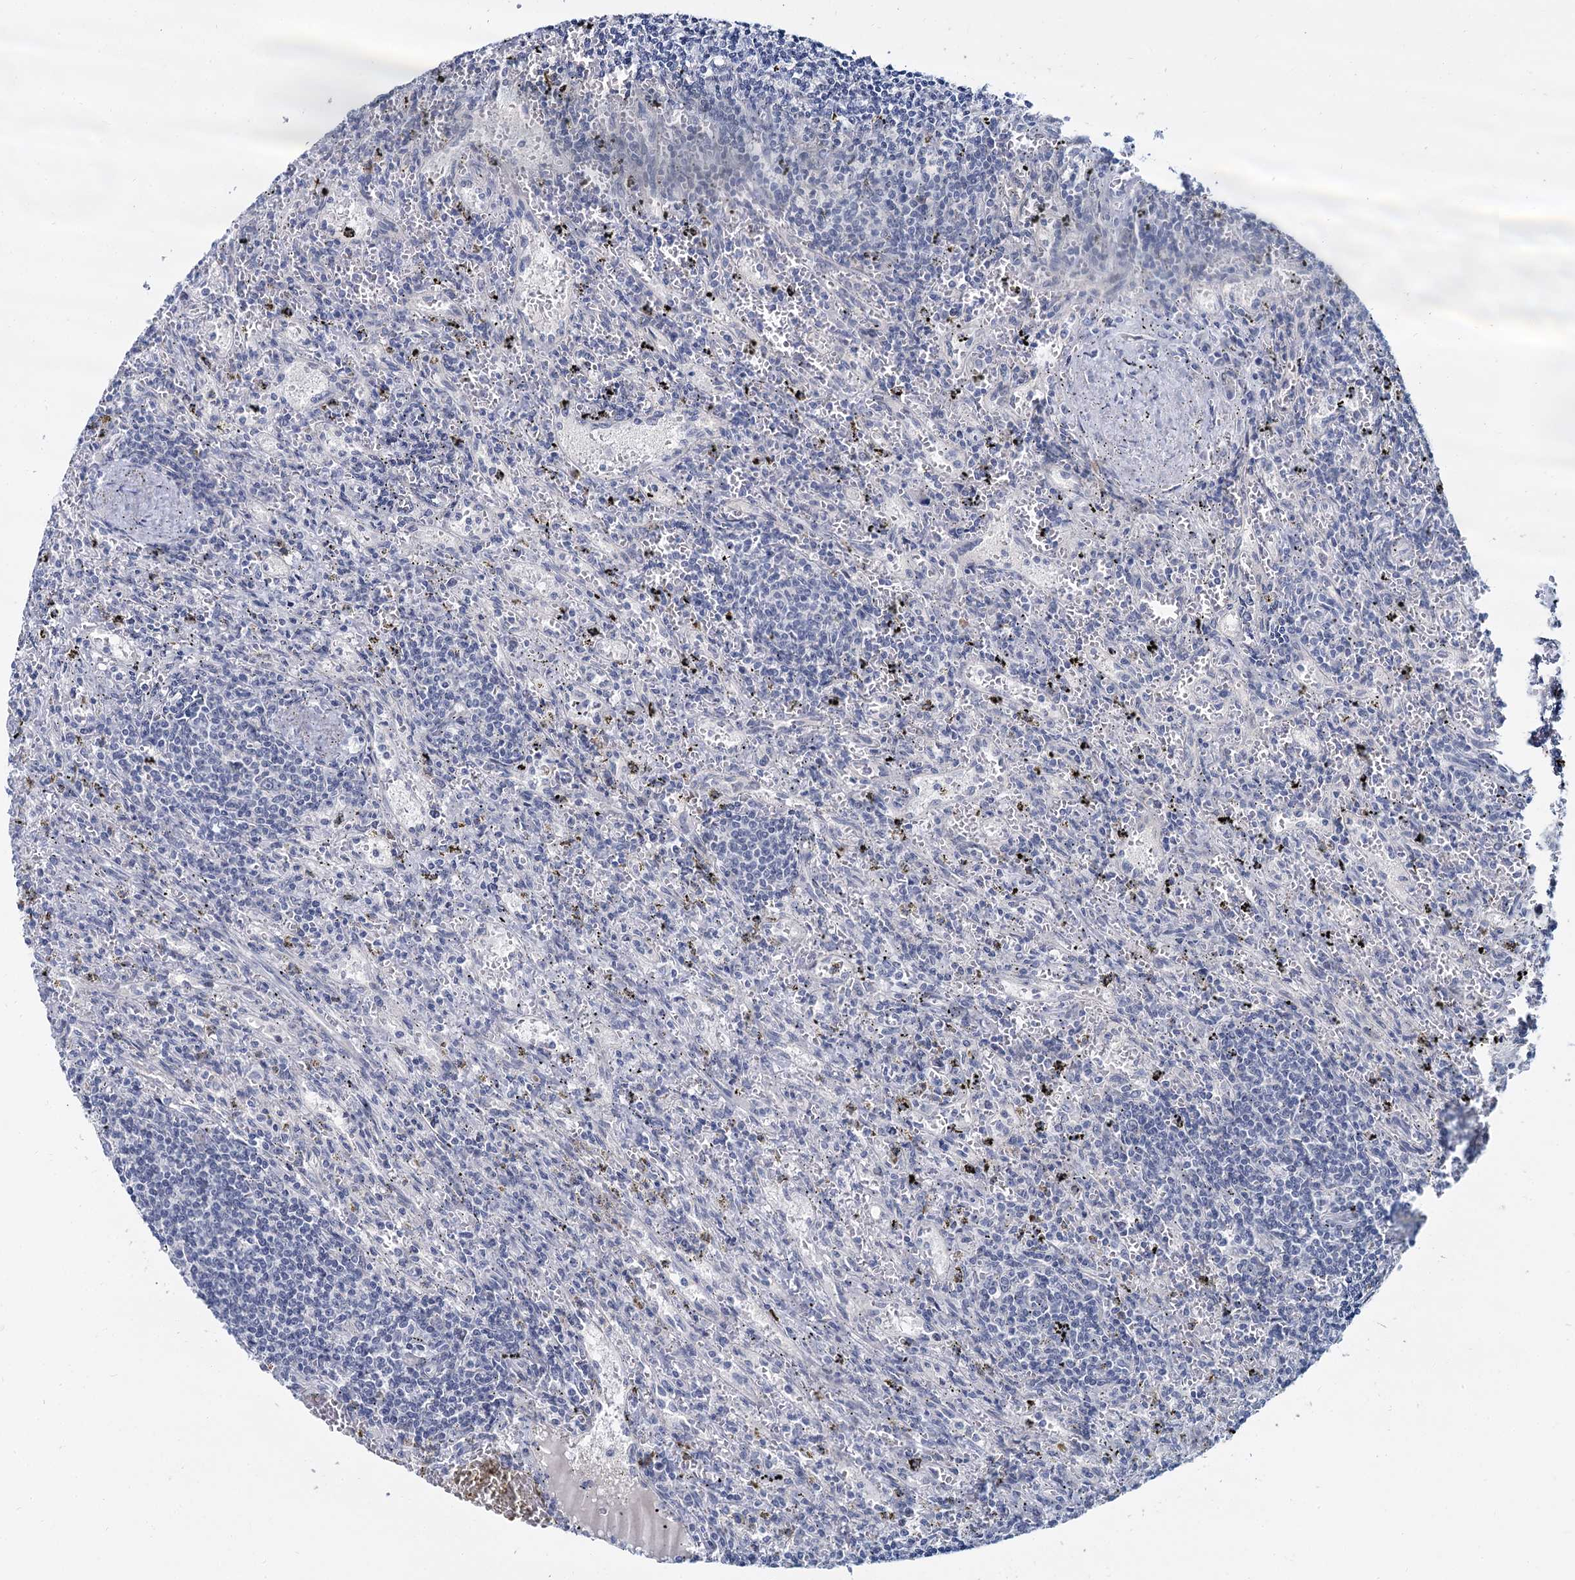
{"staining": {"intensity": "negative", "quantity": "none", "location": "none"}, "tissue": "lymphoma", "cell_type": "Tumor cells", "image_type": "cancer", "snomed": [{"axis": "morphology", "description": "Malignant lymphoma, non-Hodgkin's type, Low grade"}, {"axis": "topography", "description": "Spleen"}], "caption": "Immunohistochemical staining of human low-grade malignant lymphoma, non-Hodgkin's type displays no significant positivity in tumor cells.", "gene": "ACRBP", "patient": {"sex": "male", "age": 76}}